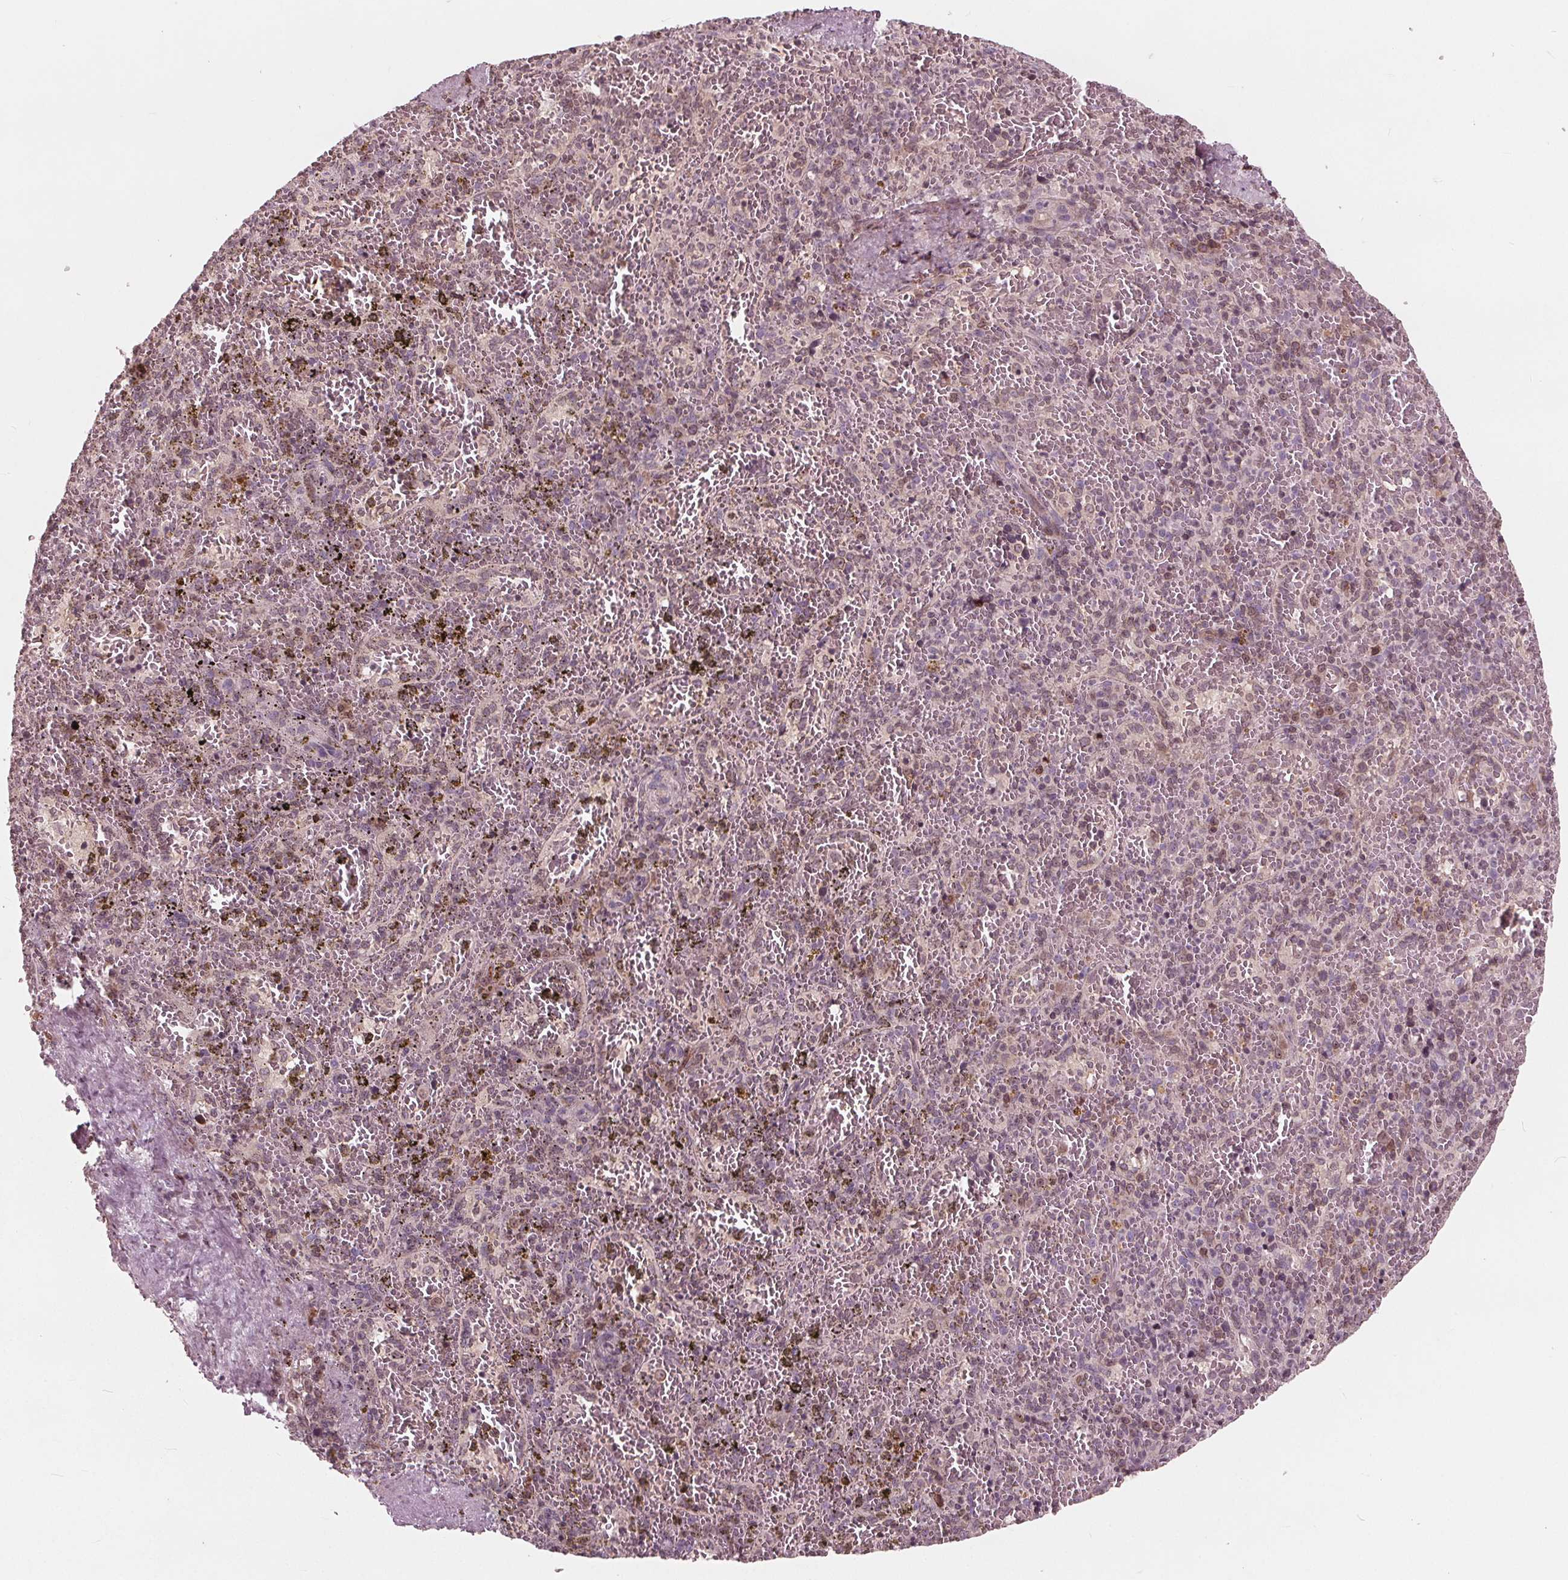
{"staining": {"intensity": "moderate", "quantity": "<25%", "location": "nuclear"}, "tissue": "spleen", "cell_type": "Cells in red pulp", "image_type": "normal", "snomed": [{"axis": "morphology", "description": "Normal tissue, NOS"}, {"axis": "topography", "description": "Spleen"}], "caption": "This photomicrograph demonstrates immunohistochemistry staining of unremarkable human spleen, with low moderate nuclear positivity in about <25% of cells in red pulp.", "gene": "NUP210", "patient": {"sex": "female", "age": 50}}